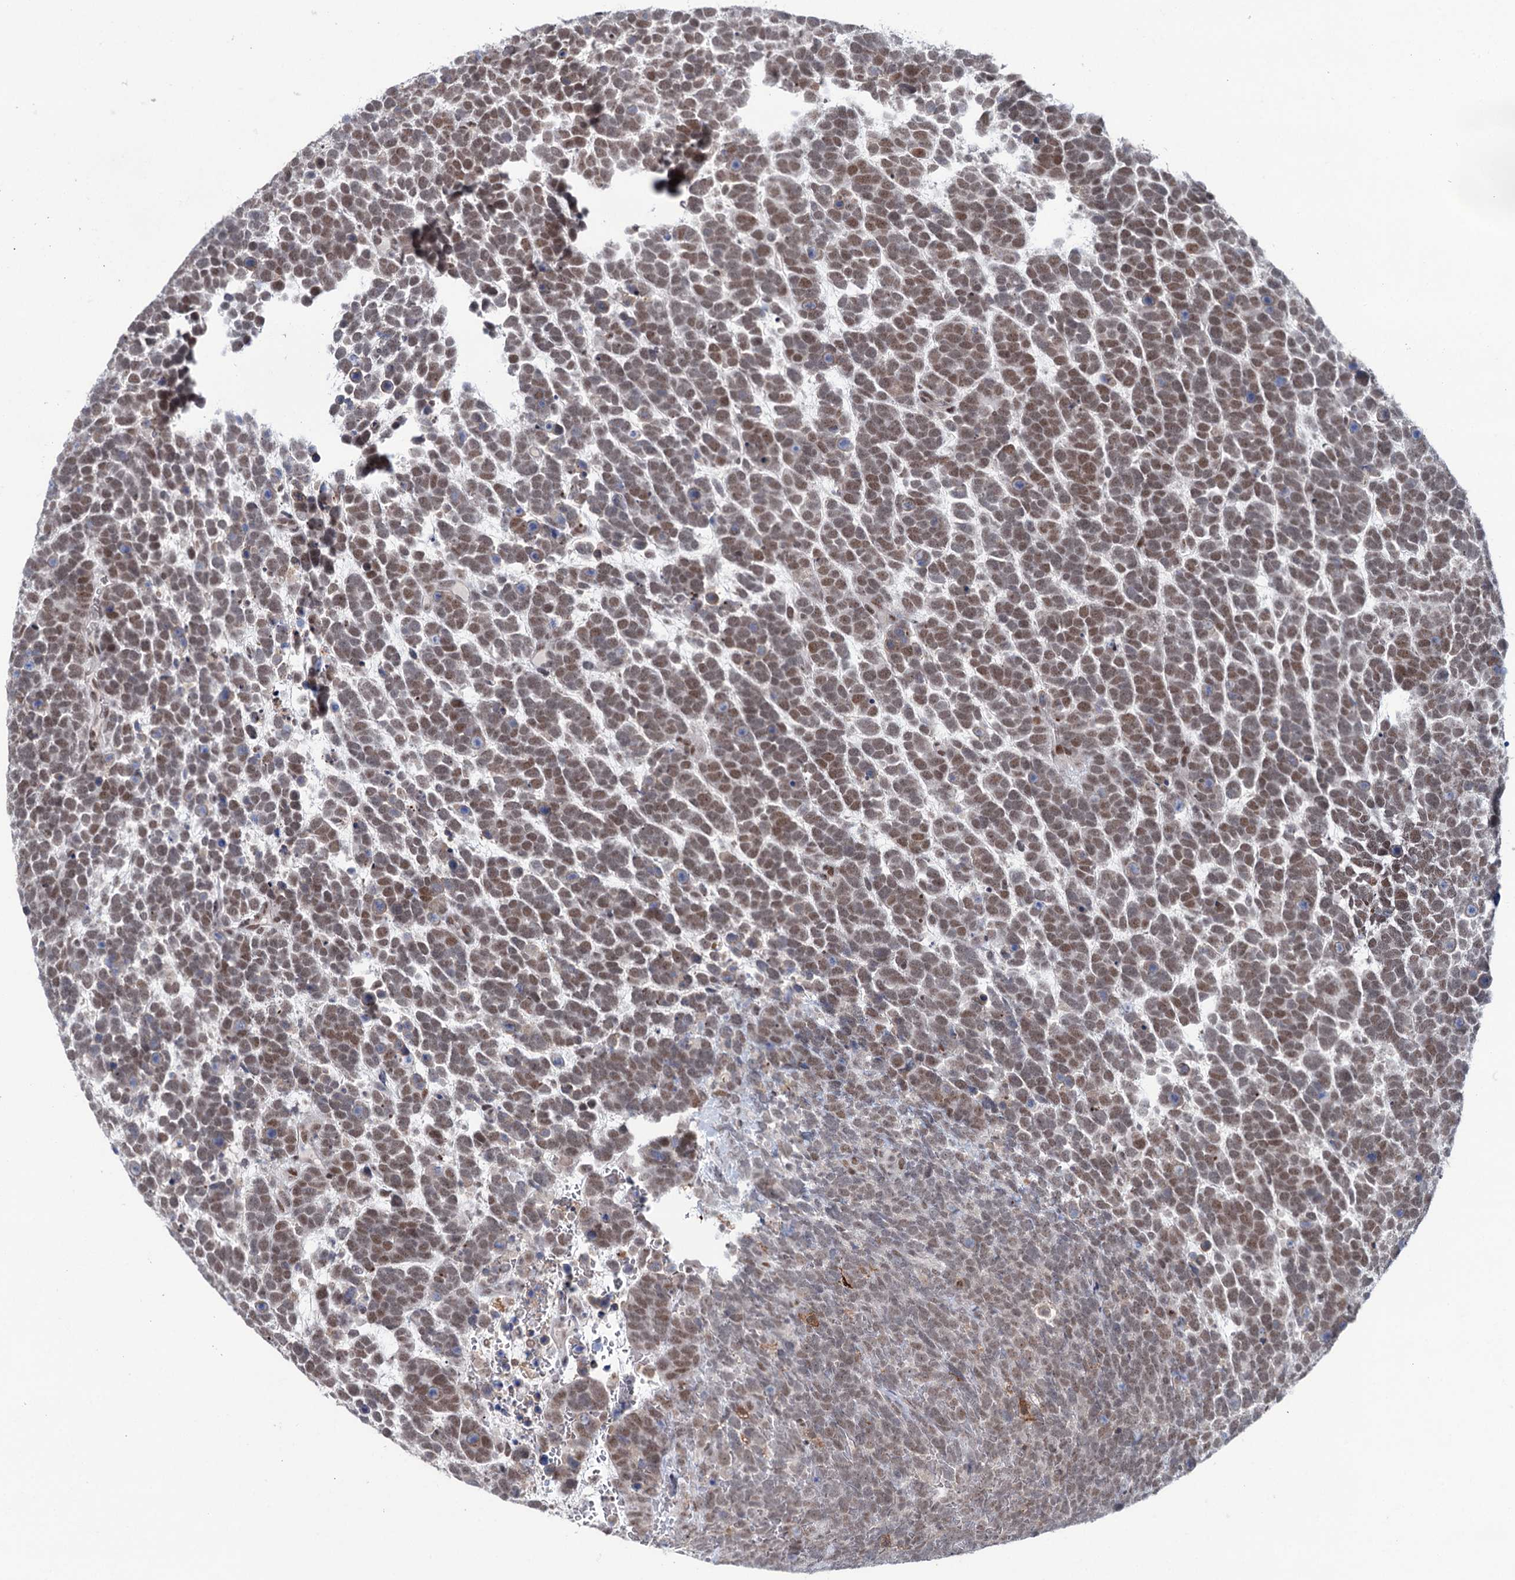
{"staining": {"intensity": "moderate", "quantity": ">75%", "location": "nuclear"}, "tissue": "urothelial cancer", "cell_type": "Tumor cells", "image_type": "cancer", "snomed": [{"axis": "morphology", "description": "Urothelial carcinoma, High grade"}, {"axis": "topography", "description": "Urinary bladder"}], "caption": "Protein analysis of urothelial cancer tissue exhibits moderate nuclear positivity in about >75% of tumor cells. (Brightfield microscopy of DAB IHC at high magnification).", "gene": "FAM53A", "patient": {"sex": "female", "age": 82}}